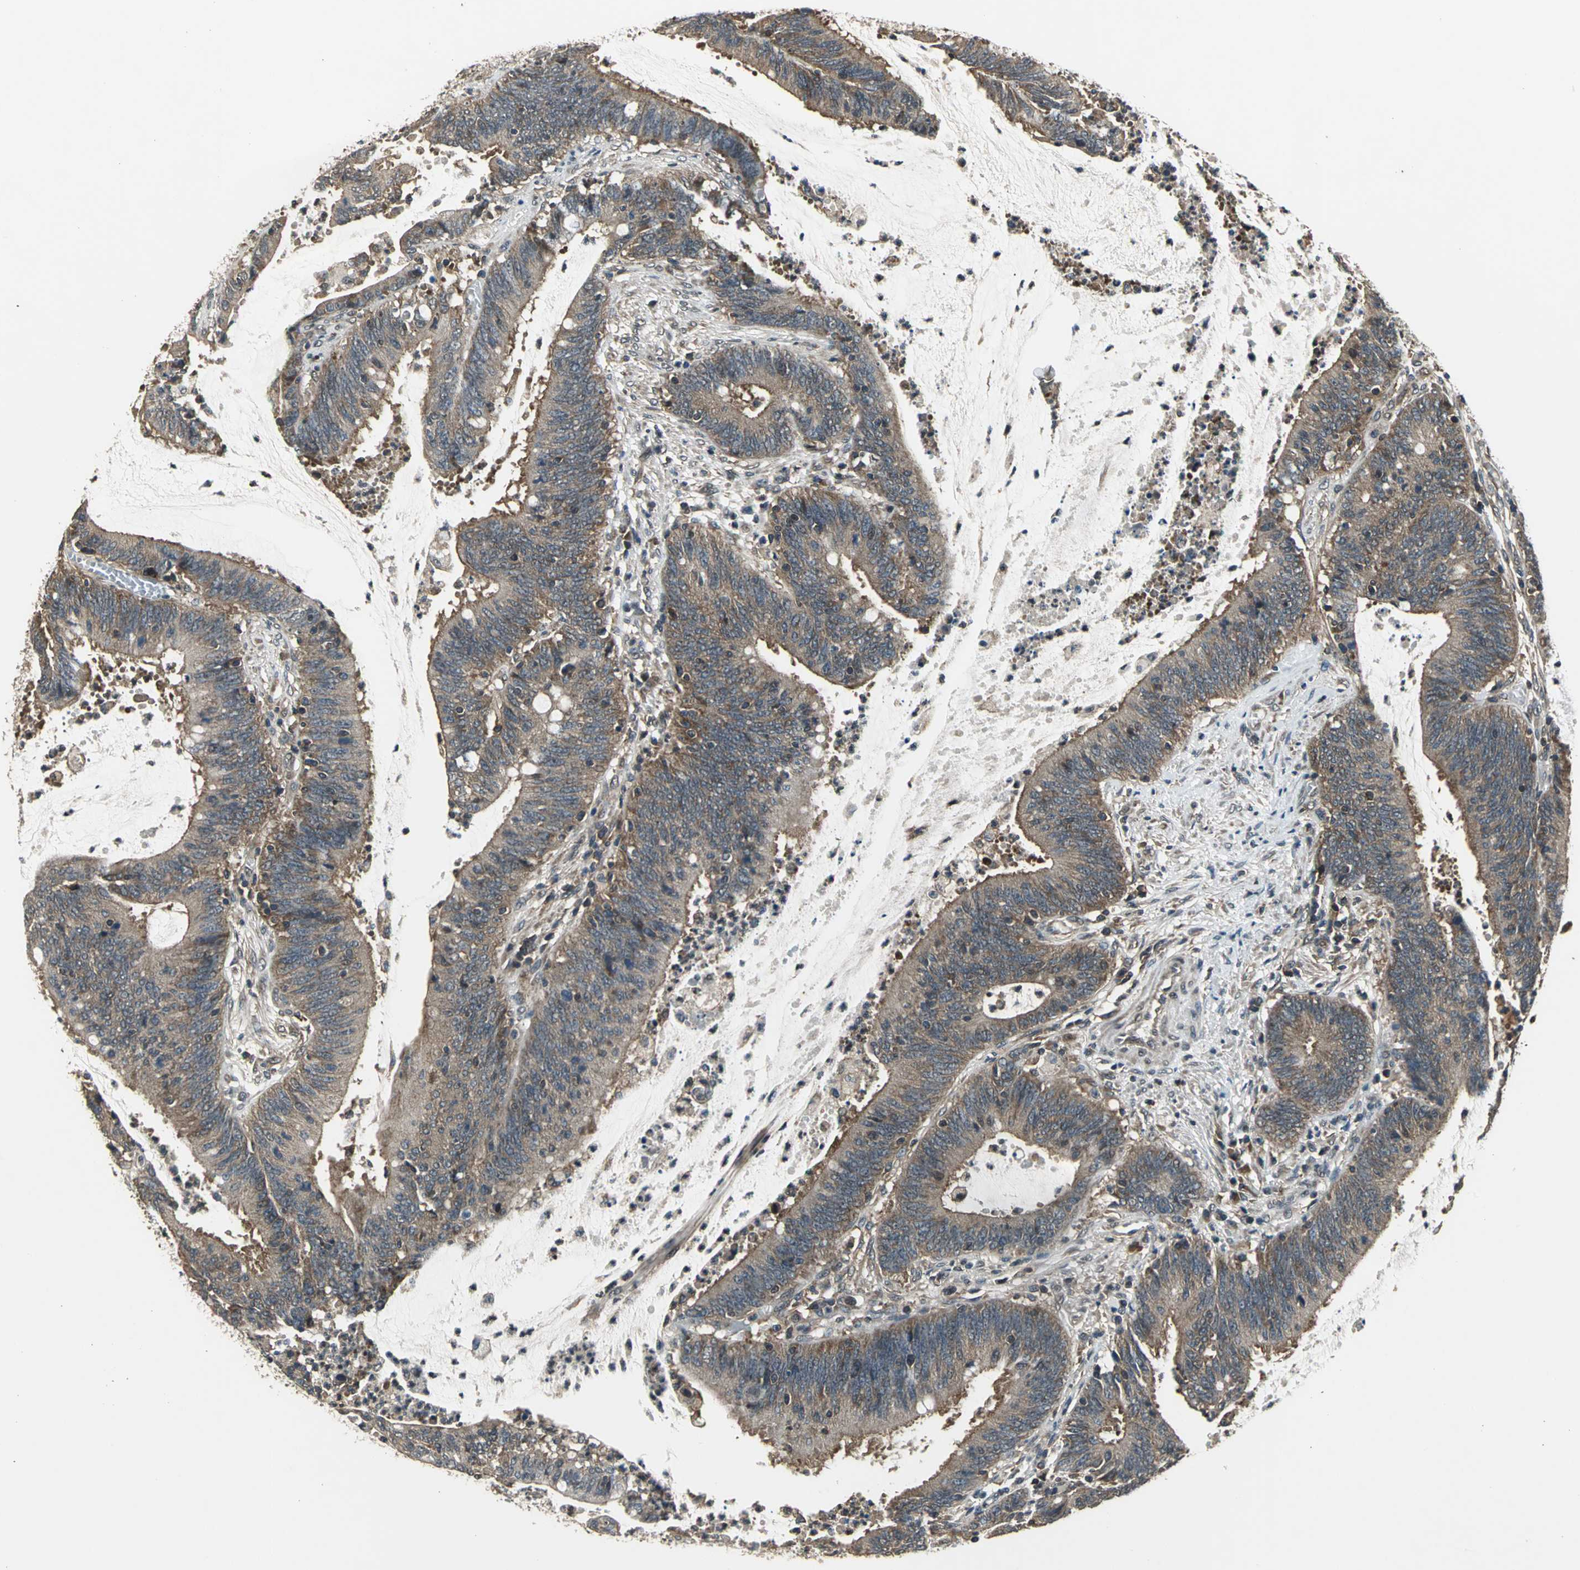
{"staining": {"intensity": "moderate", "quantity": ">75%", "location": "cytoplasmic/membranous"}, "tissue": "colorectal cancer", "cell_type": "Tumor cells", "image_type": "cancer", "snomed": [{"axis": "morphology", "description": "Adenocarcinoma, NOS"}, {"axis": "topography", "description": "Rectum"}], "caption": "Colorectal cancer stained with IHC reveals moderate cytoplasmic/membranous expression in about >75% of tumor cells.", "gene": "EIF2B2", "patient": {"sex": "female", "age": 66}}